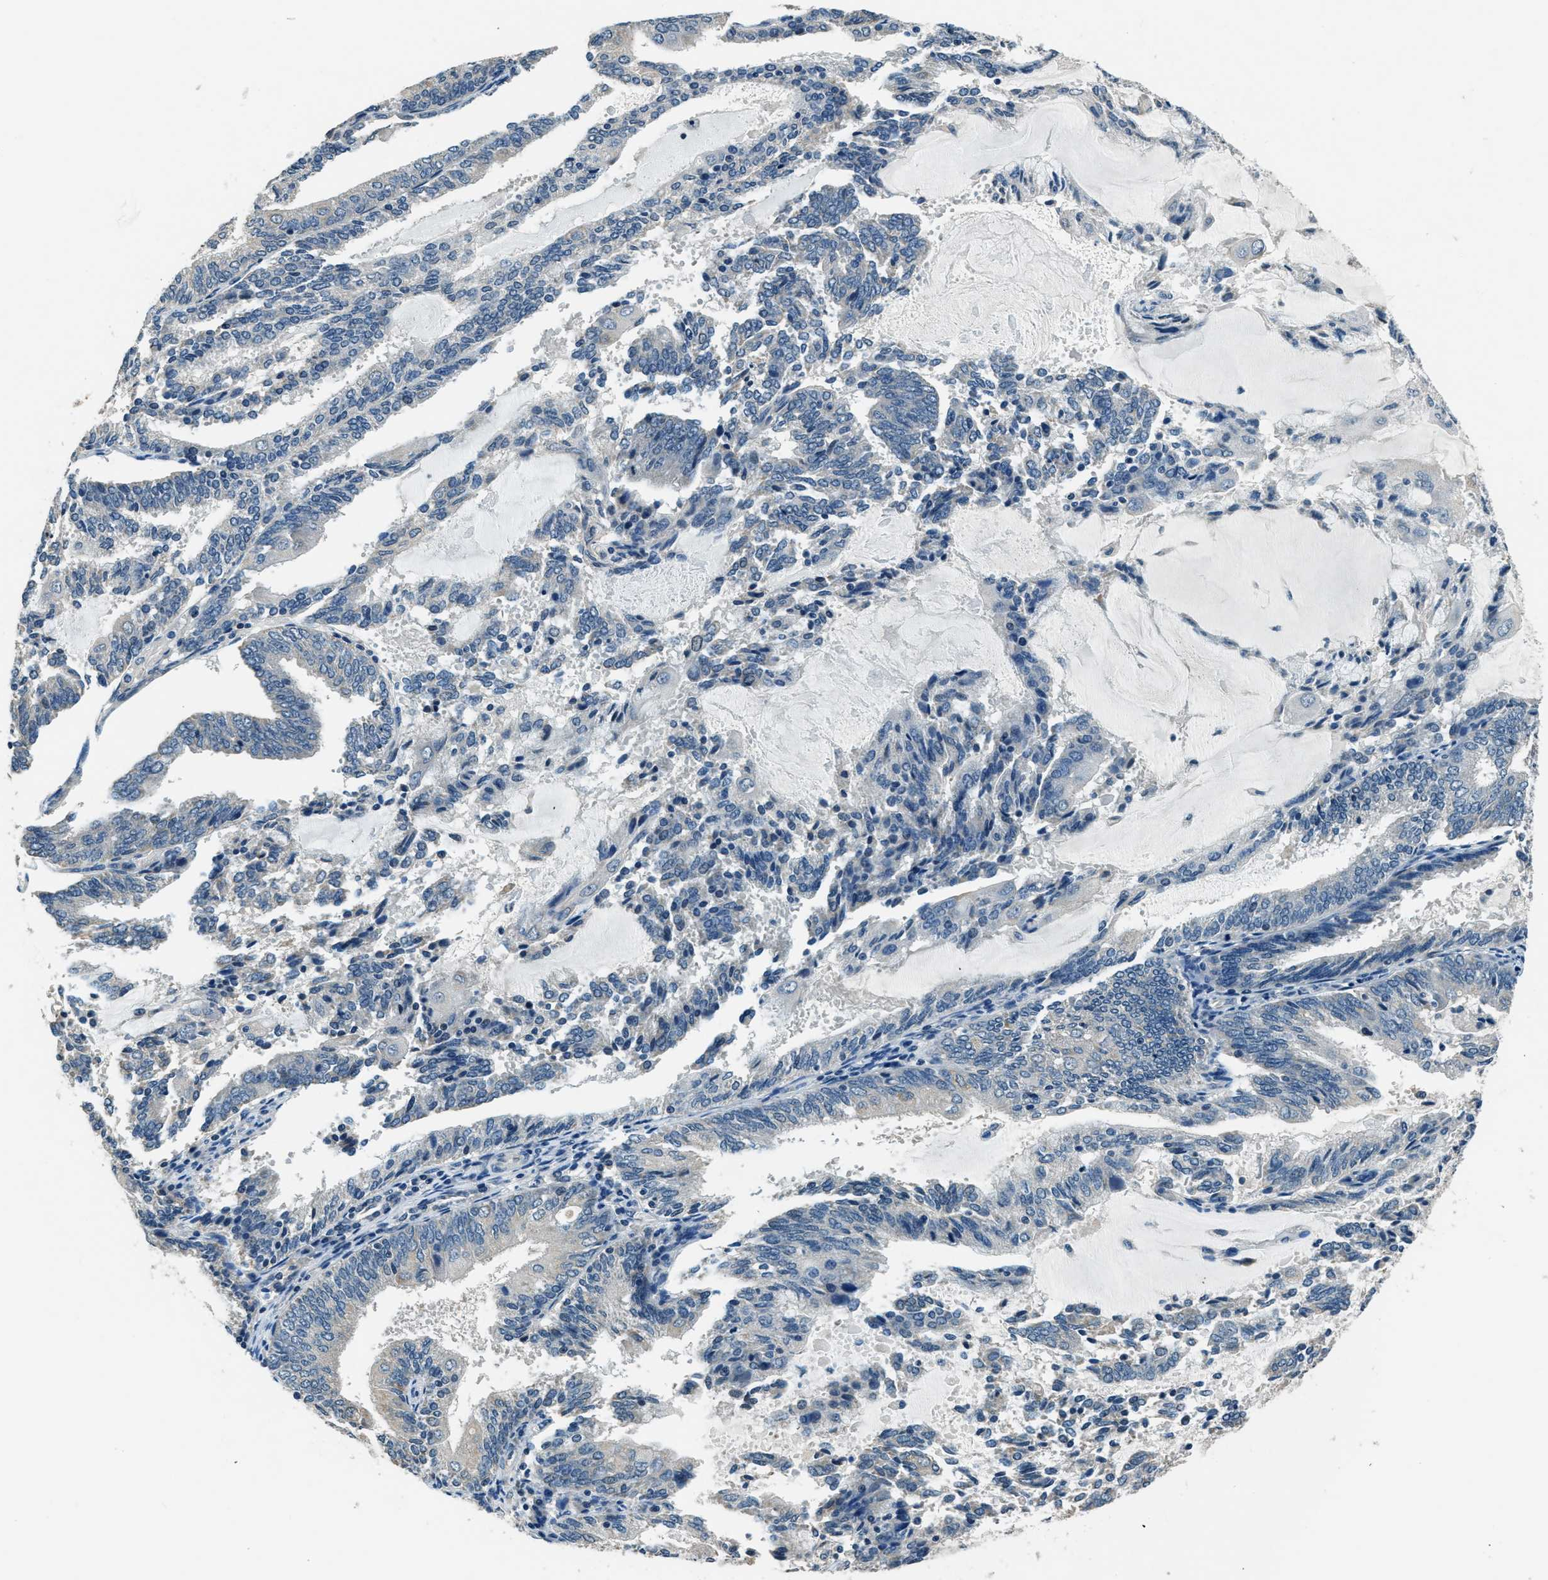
{"staining": {"intensity": "negative", "quantity": "none", "location": "none"}, "tissue": "endometrial cancer", "cell_type": "Tumor cells", "image_type": "cancer", "snomed": [{"axis": "morphology", "description": "Adenocarcinoma, NOS"}, {"axis": "topography", "description": "Endometrium"}], "caption": "Adenocarcinoma (endometrial) was stained to show a protein in brown. There is no significant positivity in tumor cells.", "gene": "NME8", "patient": {"sex": "female", "age": 81}}